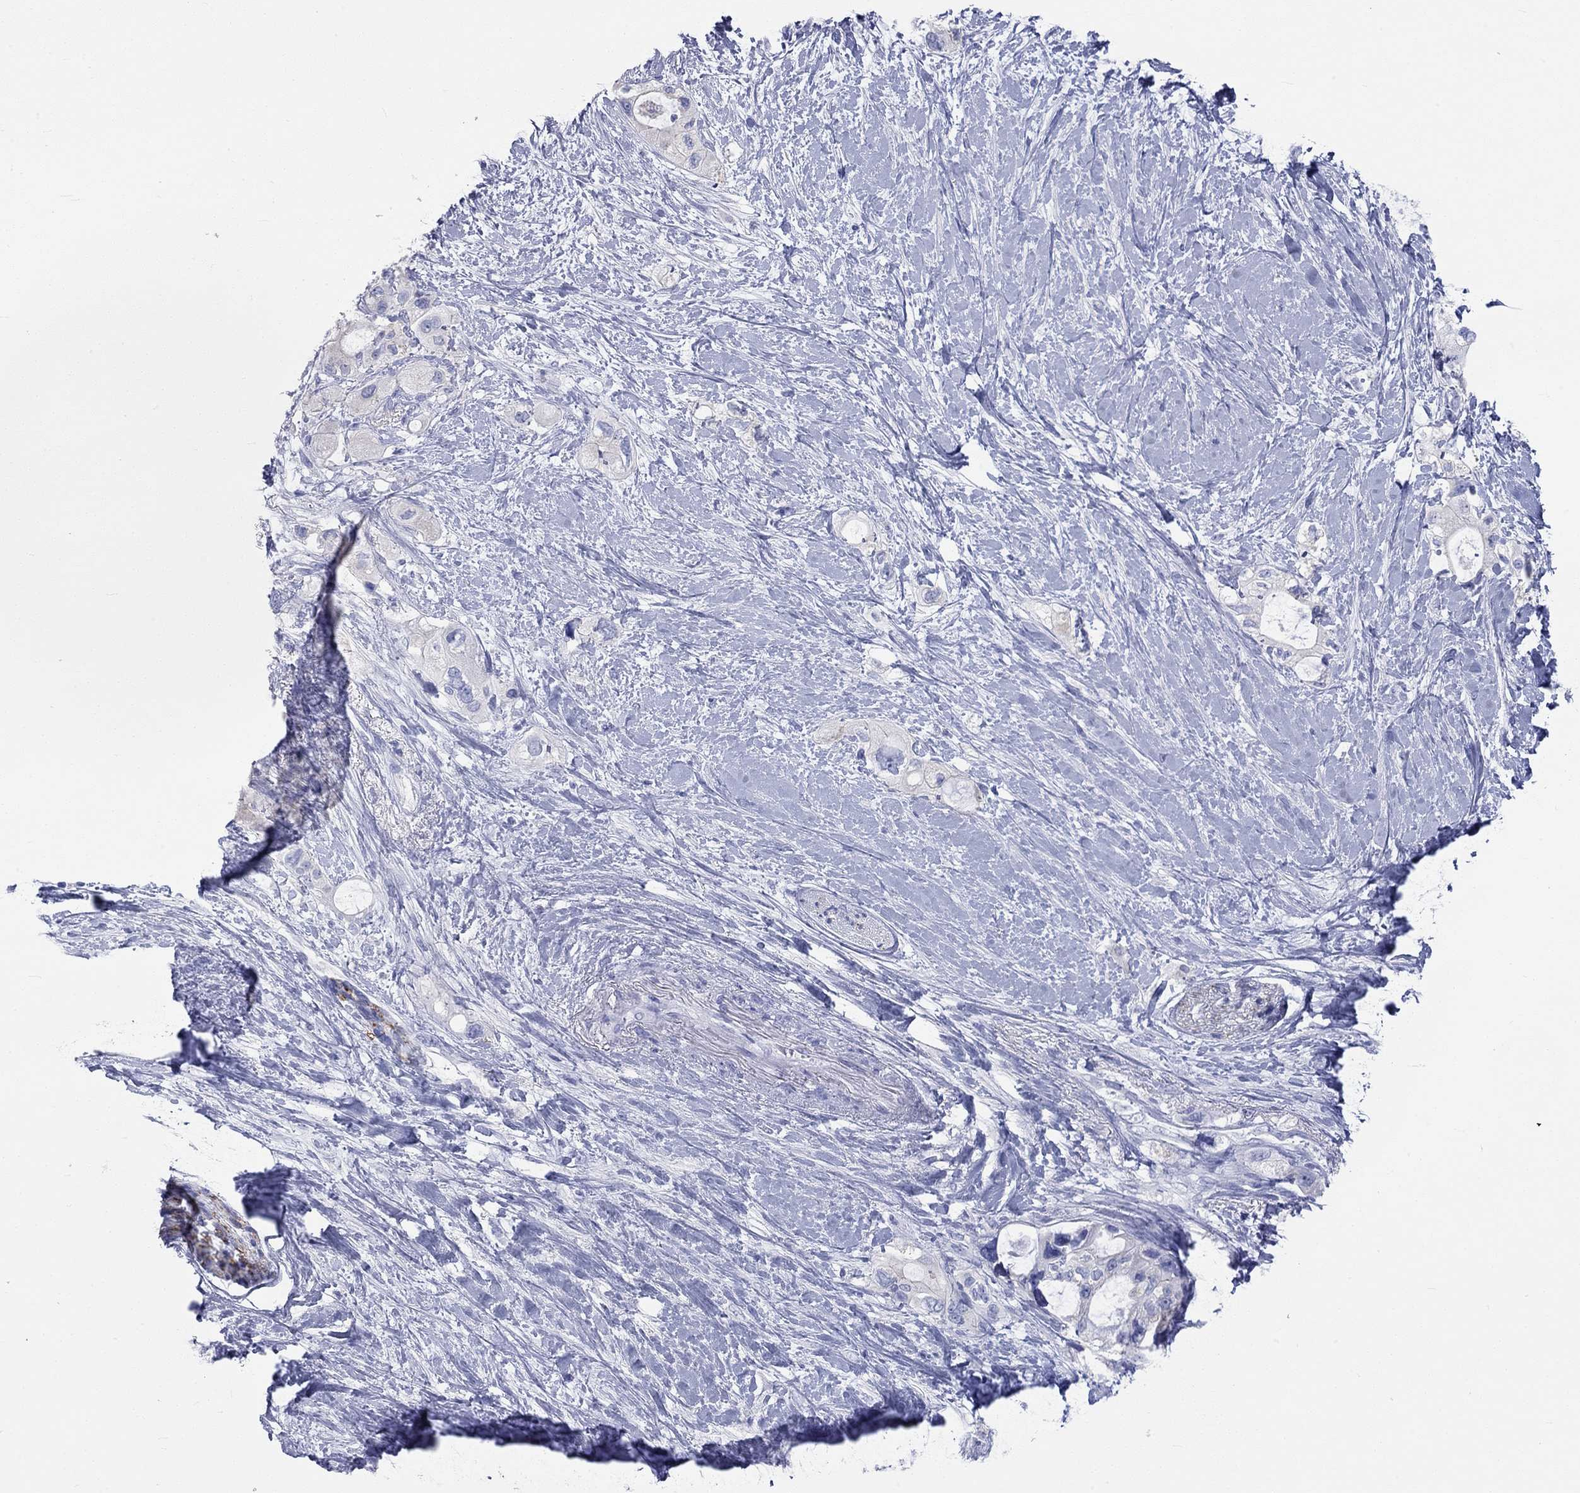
{"staining": {"intensity": "negative", "quantity": "none", "location": "none"}, "tissue": "pancreatic cancer", "cell_type": "Tumor cells", "image_type": "cancer", "snomed": [{"axis": "morphology", "description": "Adenocarcinoma, NOS"}, {"axis": "topography", "description": "Pancreas"}], "caption": "DAB (3,3'-diaminobenzidine) immunohistochemical staining of human adenocarcinoma (pancreatic) displays no significant staining in tumor cells.", "gene": "SPATA9", "patient": {"sex": "female", "age": 56}}